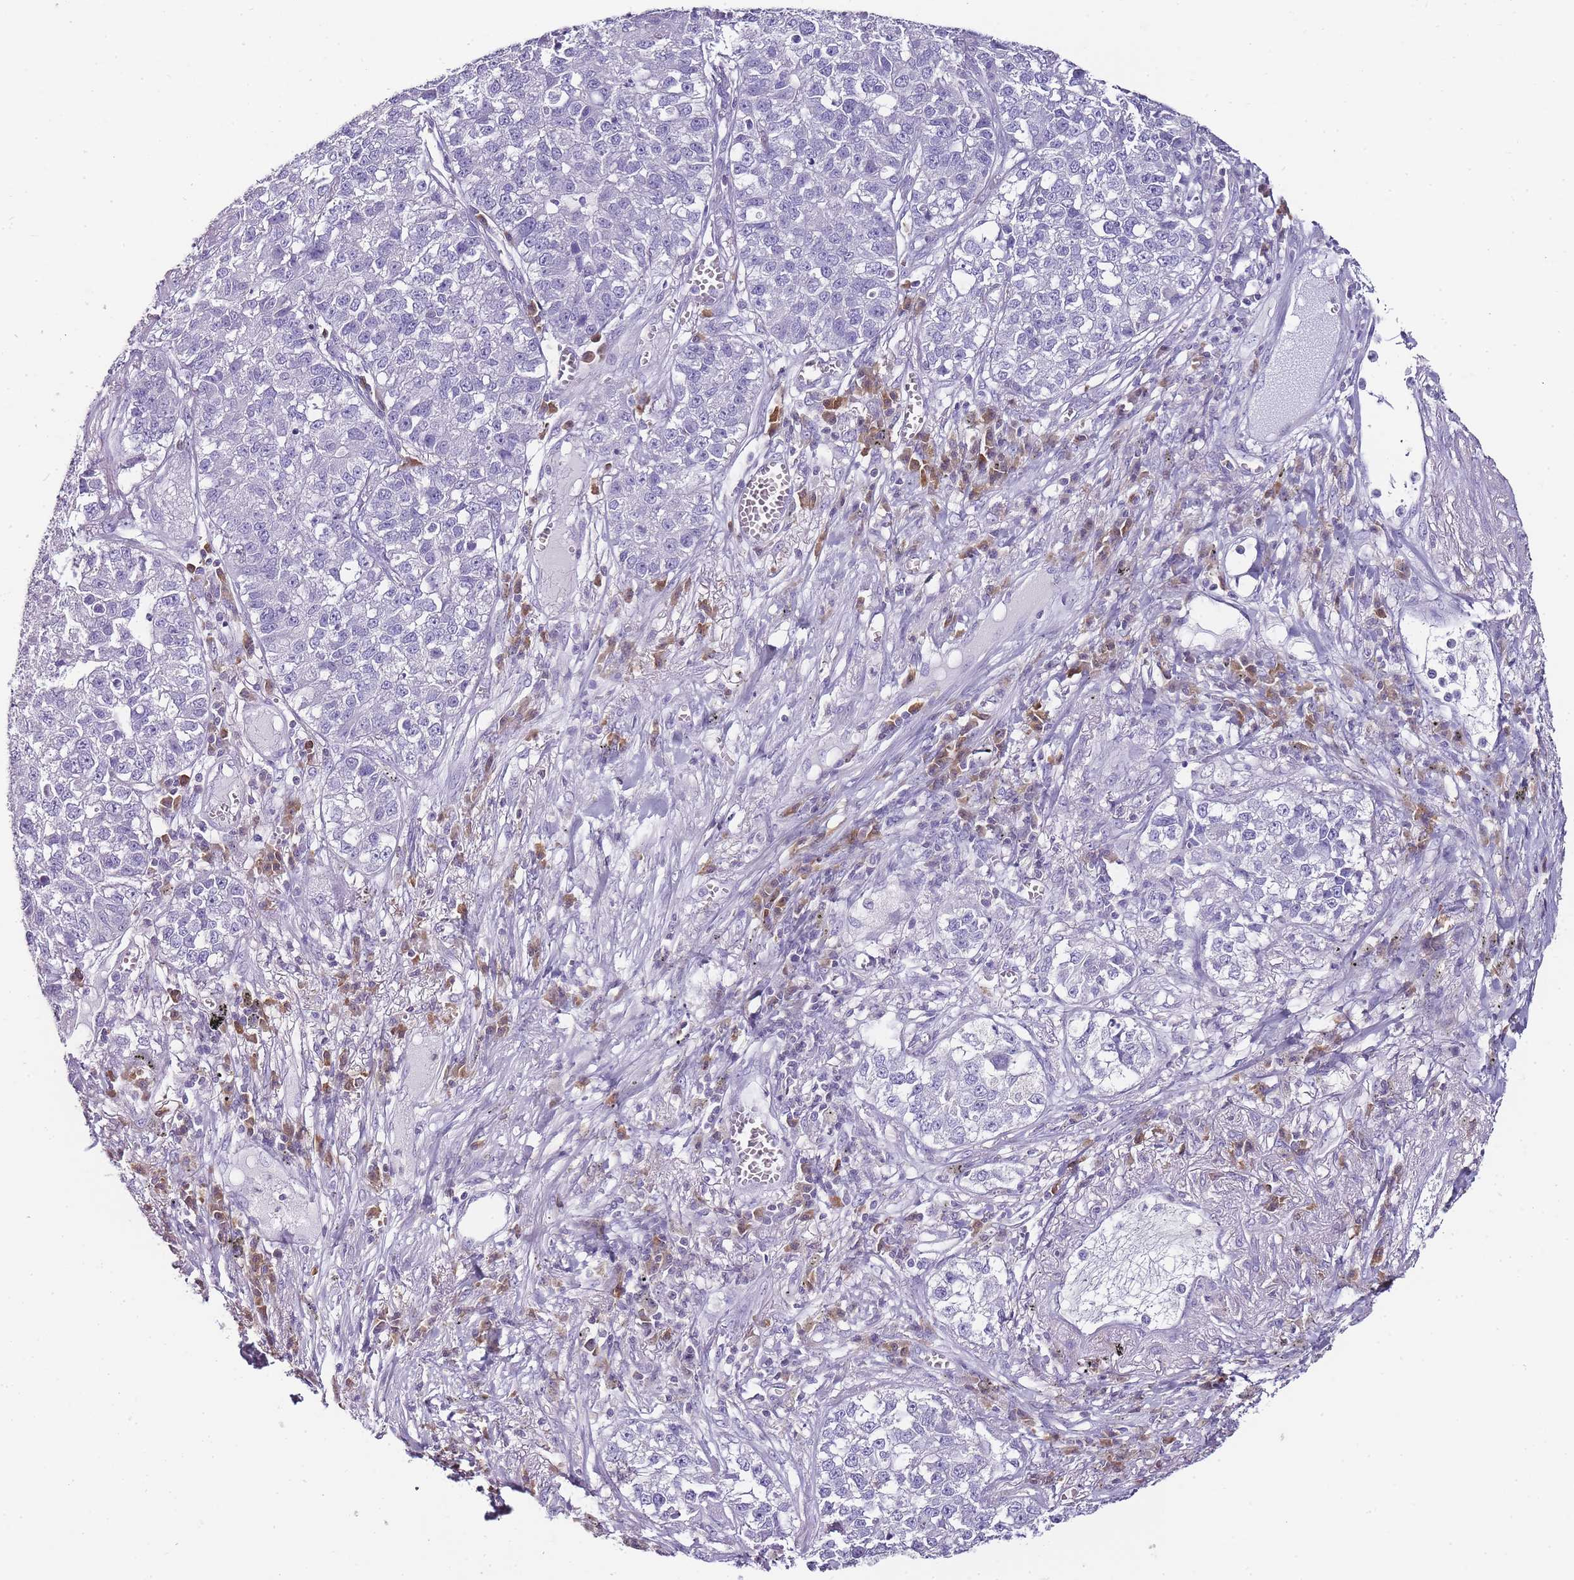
{"staining": {"intensity": "negative", "quantity": "none", "location": "none"}, "tissue": "lung cancer", "cell_type": "Tumor cells", "image_type": "cancer", "snomed": [{"axis": "morphology", "description": "Adenocarcinoma, NOS"}, {"axis": "topography", "description": "Lung"}], "caption": "Immunohistochemistry of human lung cancer (adenocarcinoma) shows no expression in tumor cells. The staining is performed using DAB (3,3'-diaminobenzidine) brown chromogen with nuclei counter-stained in using hematoxylin.", "gene": "ZBP1", "patient": {"sex": "male", "age": 49}}